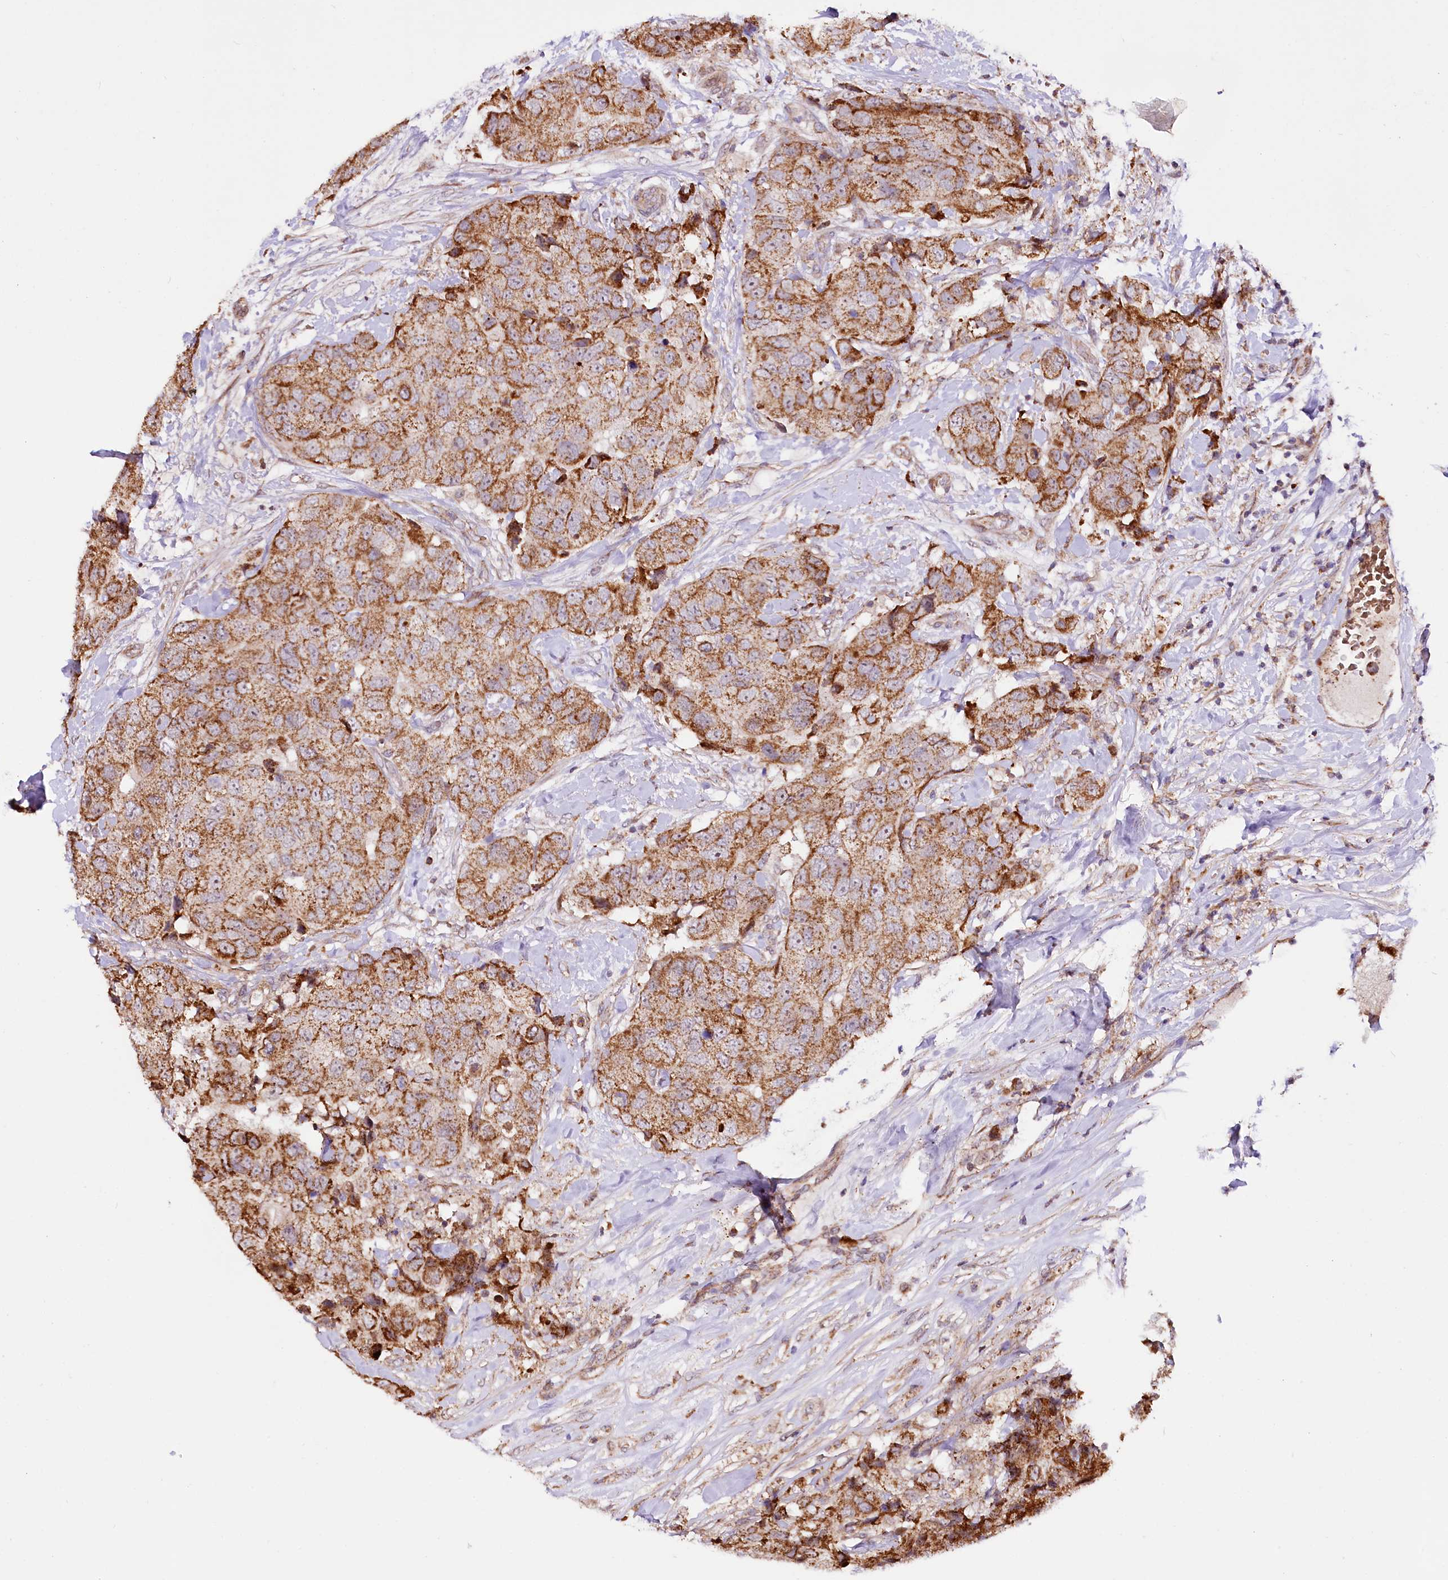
{"staining": {"intensity": "moderate", "quantity": ">75%", "location": "cytoplasmic/membranous"}, "tissue": "breast cancer", "cell_type": "Tumor cells", "image_type": "cancer", "snomed": [{"axis": "morphology", "description": "Duct carcinoma"}, {"axis": "topography", "description": "Breast"}], "caption": "Immunohistochemical staining of human breast infiltrating ductal carcinoma exhibits medium levels of moderate cytoplasmic/membranous staining in approximately >75% of tumor cells.", "gene": "ST7", "patient": {"sex": "female", "age": 62}}